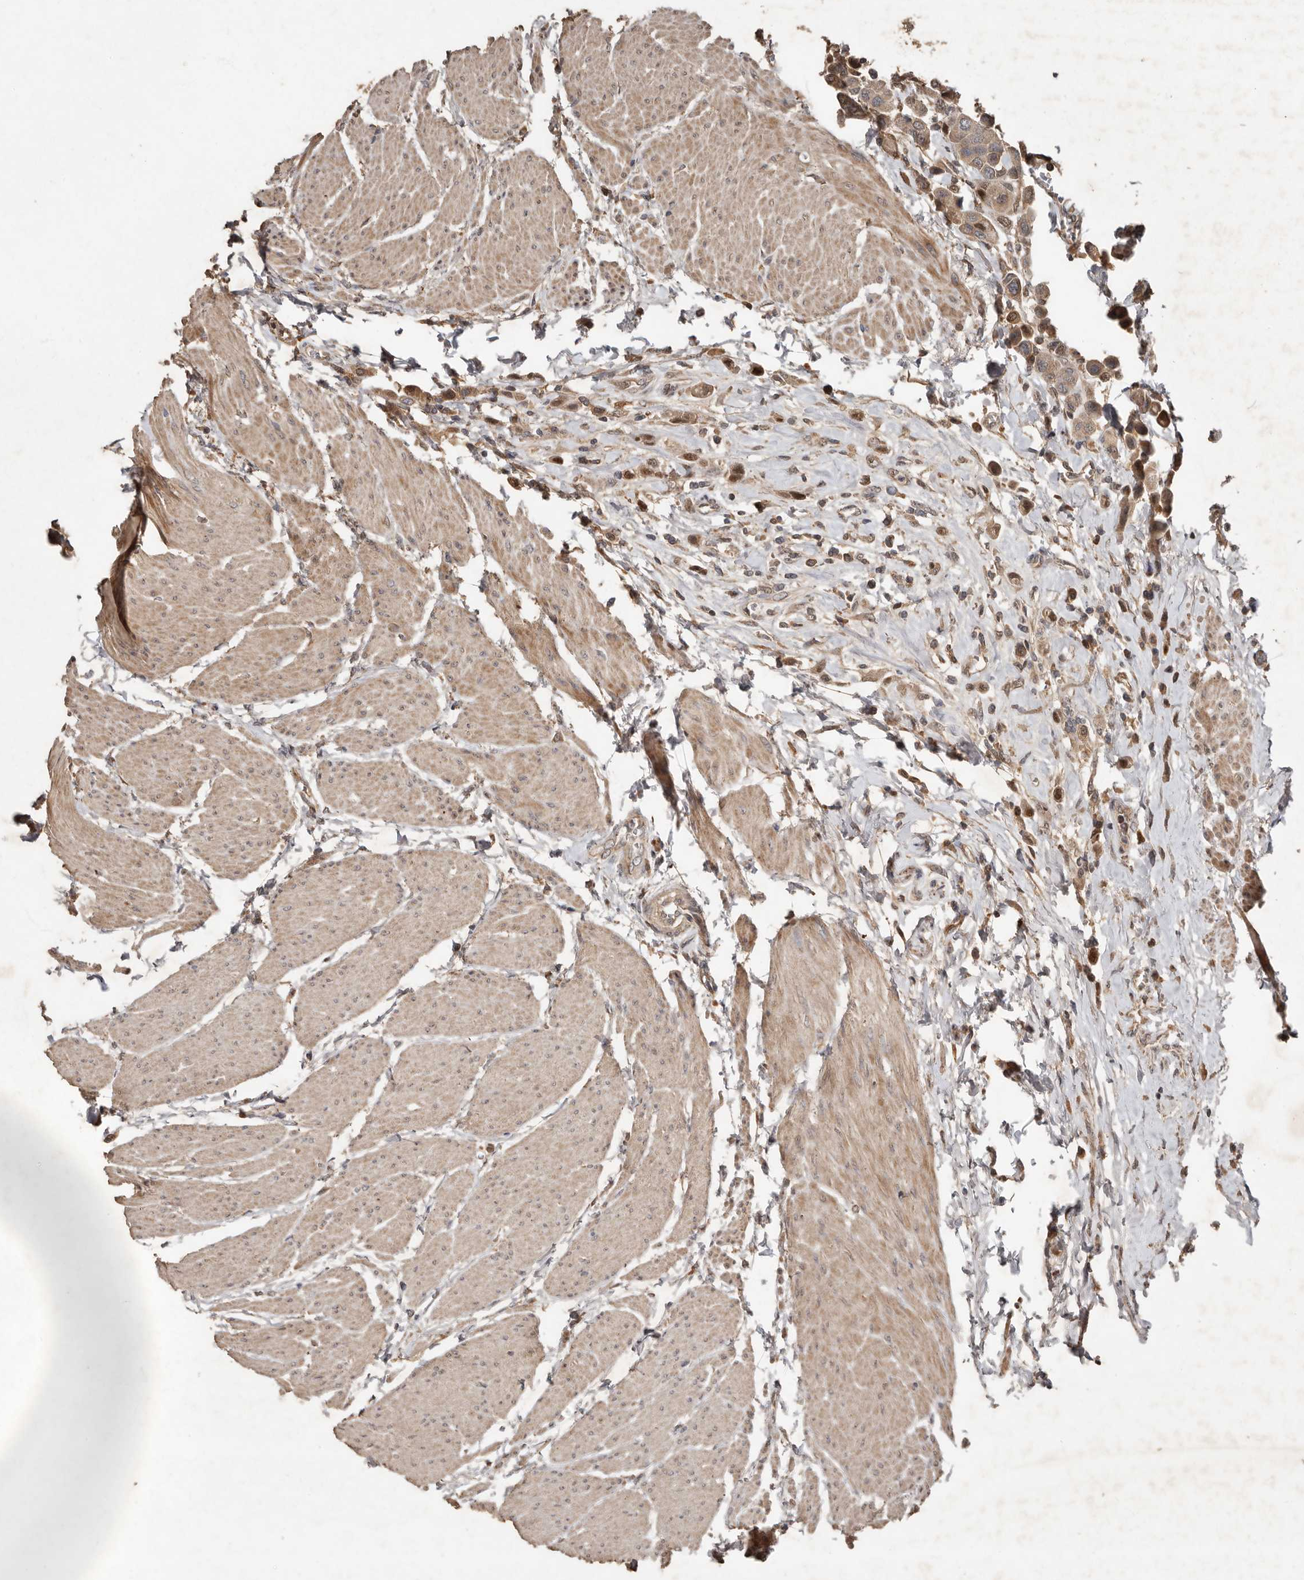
{"staining": {"intensity": "weak", "quantity": ">75%", "location": "cytoplasmic/membranous"}, "tissue": "urothelial cancer", "cell_type": "Tumor cells", "image_type": "cancer", "snomed": [{"axis": "morphology", "description": "Urothelial carcinoma, High grade"}, {"axis": "topography", "description": "Urinary bladder"}], "caption": "Tumor cells display weak cytoplasmic/membranous expression in about >75% of cells in urothelial cancer. The protein is shown in brown color, while the nuclei are stained blue.", "gene": "KIF26B", "patient": {"sex": "male", "age": 50}}